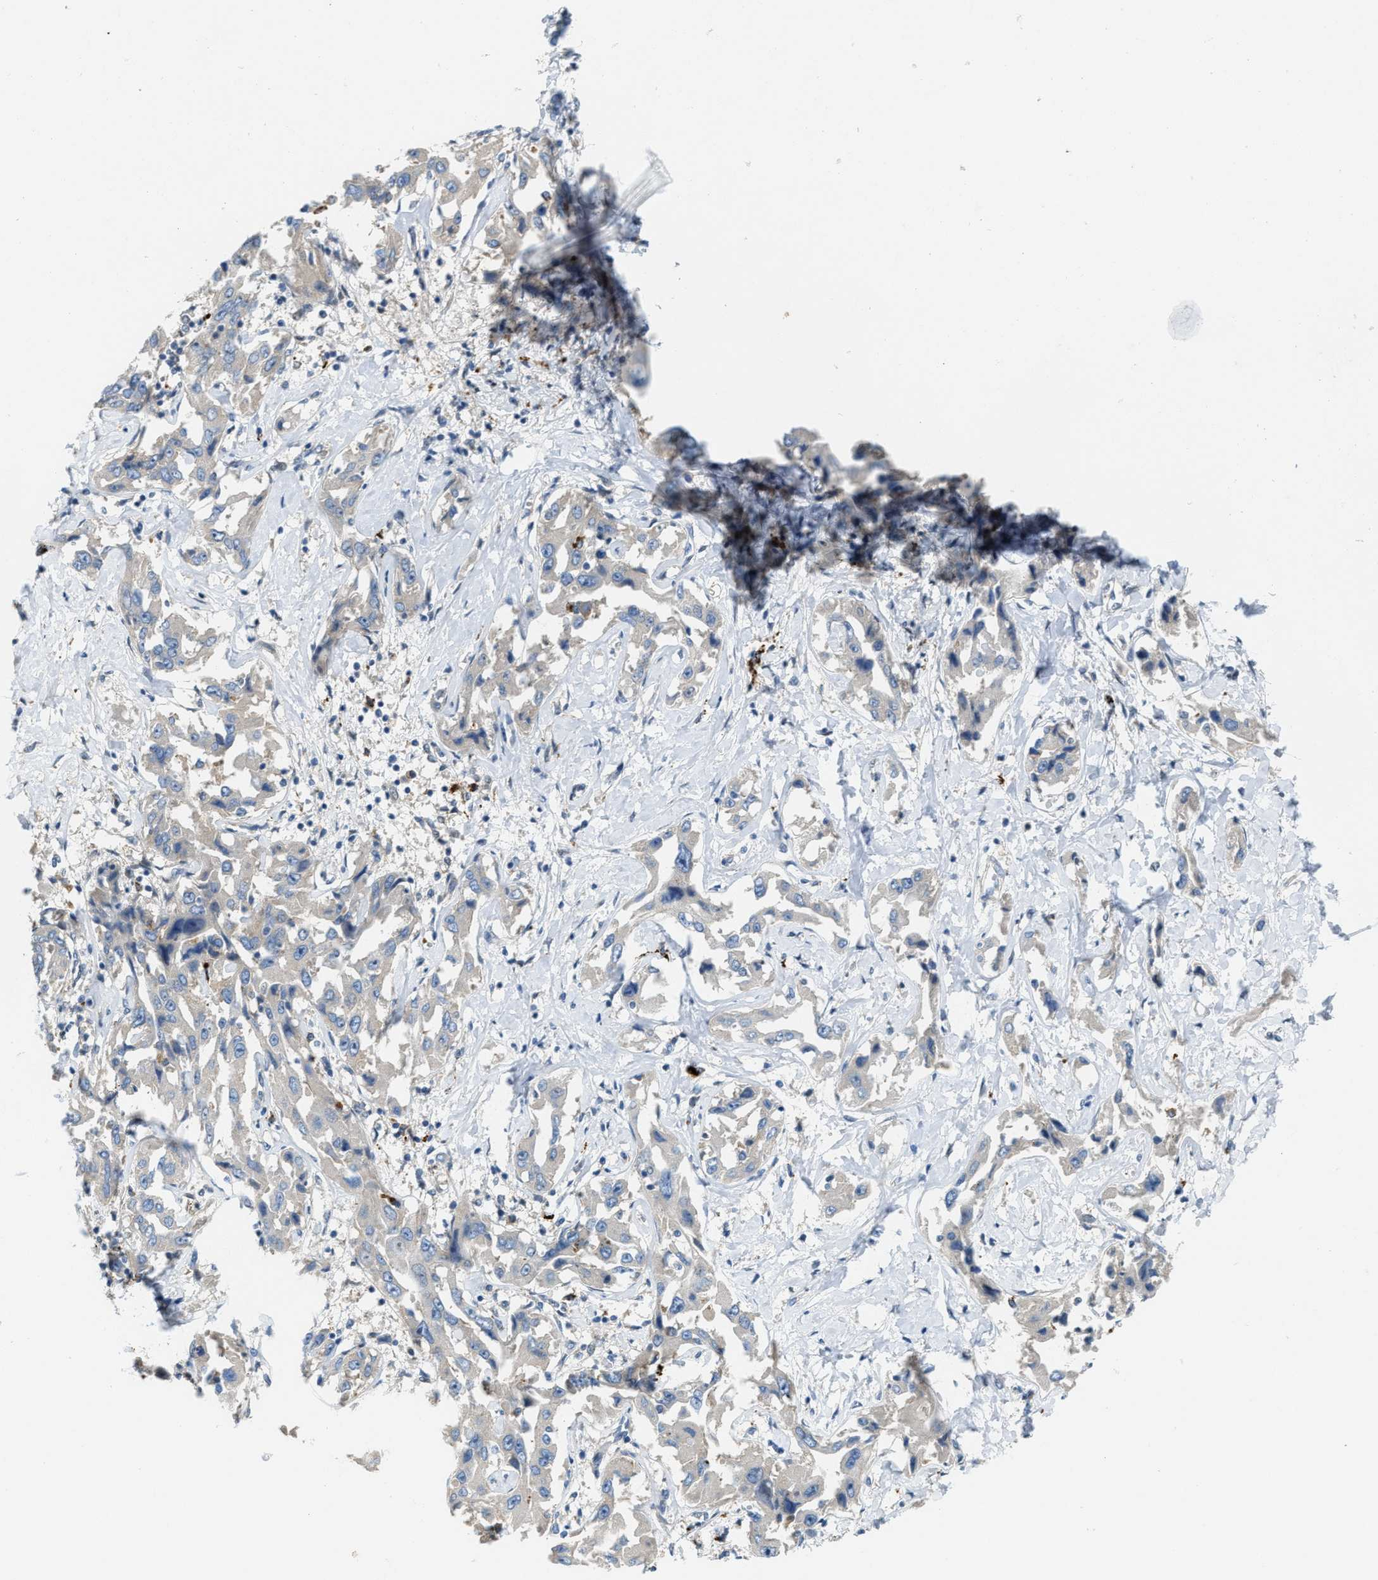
{"staining": {"intensity": "negative", "quantity": "none", "location": "none"}, "tissue": "liver cancer", "cell_type": "Tumor cells", "image_type": "cancer", "snomed": [{"axis": "morphology", "description": "Cholangiocarcinoma"}, {"axis": "topography", "description": "Liver"}], "caption": "Human liver cancer stained for a protein using immunohistochemistry exhibits no expression in tumor cells.", "gene": "KLHDC10", "patient": {"sex": "male", "age": 59}}